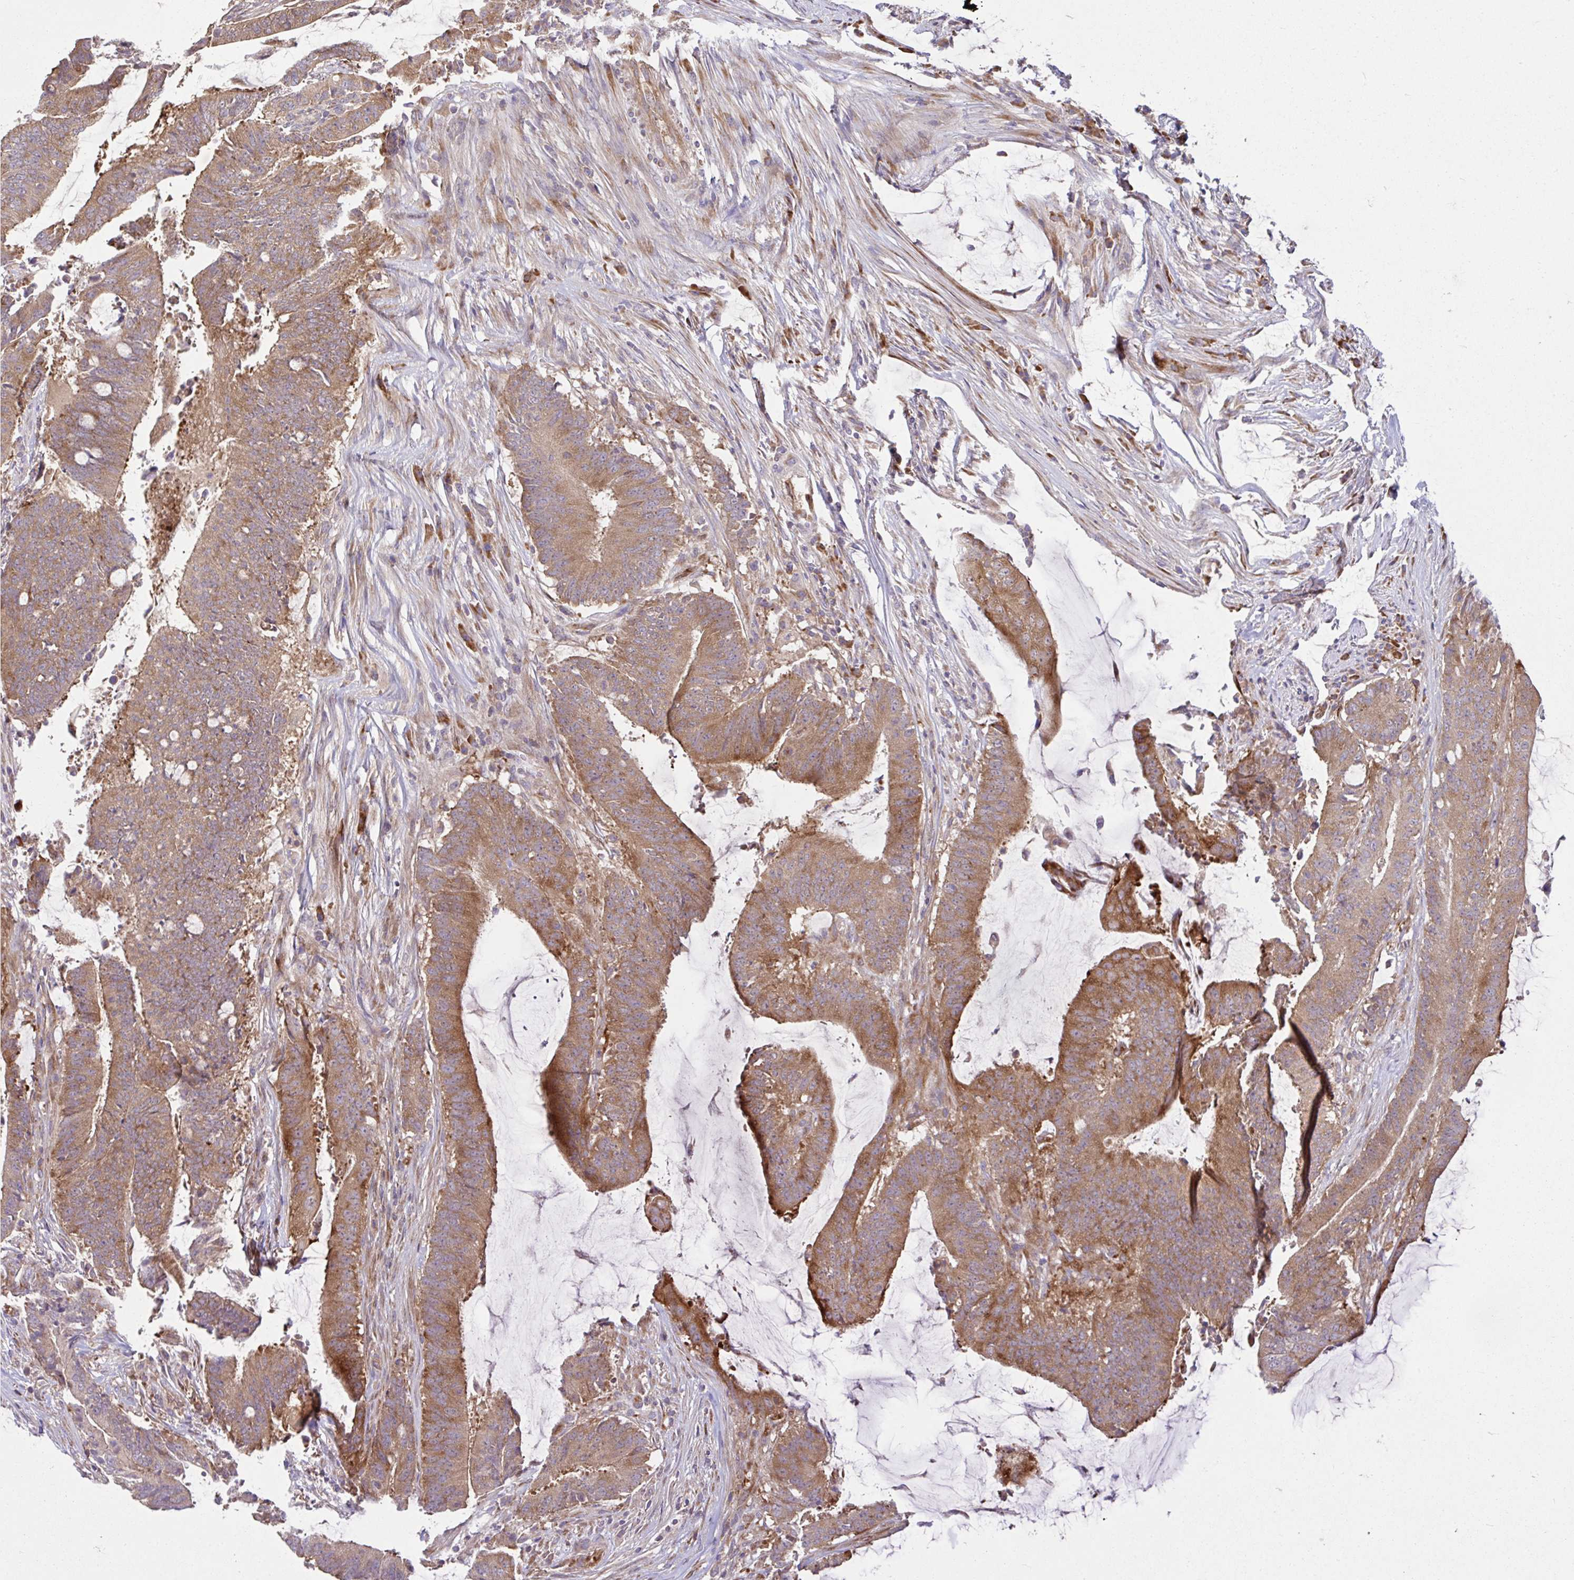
{"staining": {"intensity": "moderate", "quantity": ">75%", "location": "cytoplasmic/membranous"}, "tissue": "colorectal cancer", "cell_type": "Tumor cells", "image_type": "cancer", "snomed": [{"axis": "morphology", "description": "Adenocarcinoma, NOS"}, {"axis": "topography", "description": "Colon"}], "caption": "Protein expression analysis of colorectal cancer (adenocarcinoma) displays moderate cytoplasmic/membranous staining in approximately >75% of tumor cells. Immunohistochemistry stains the protein in brown and the nuclei are stained blue.", "gene": "NTPCR", "patient": {"sex": "female", "age": 43}}